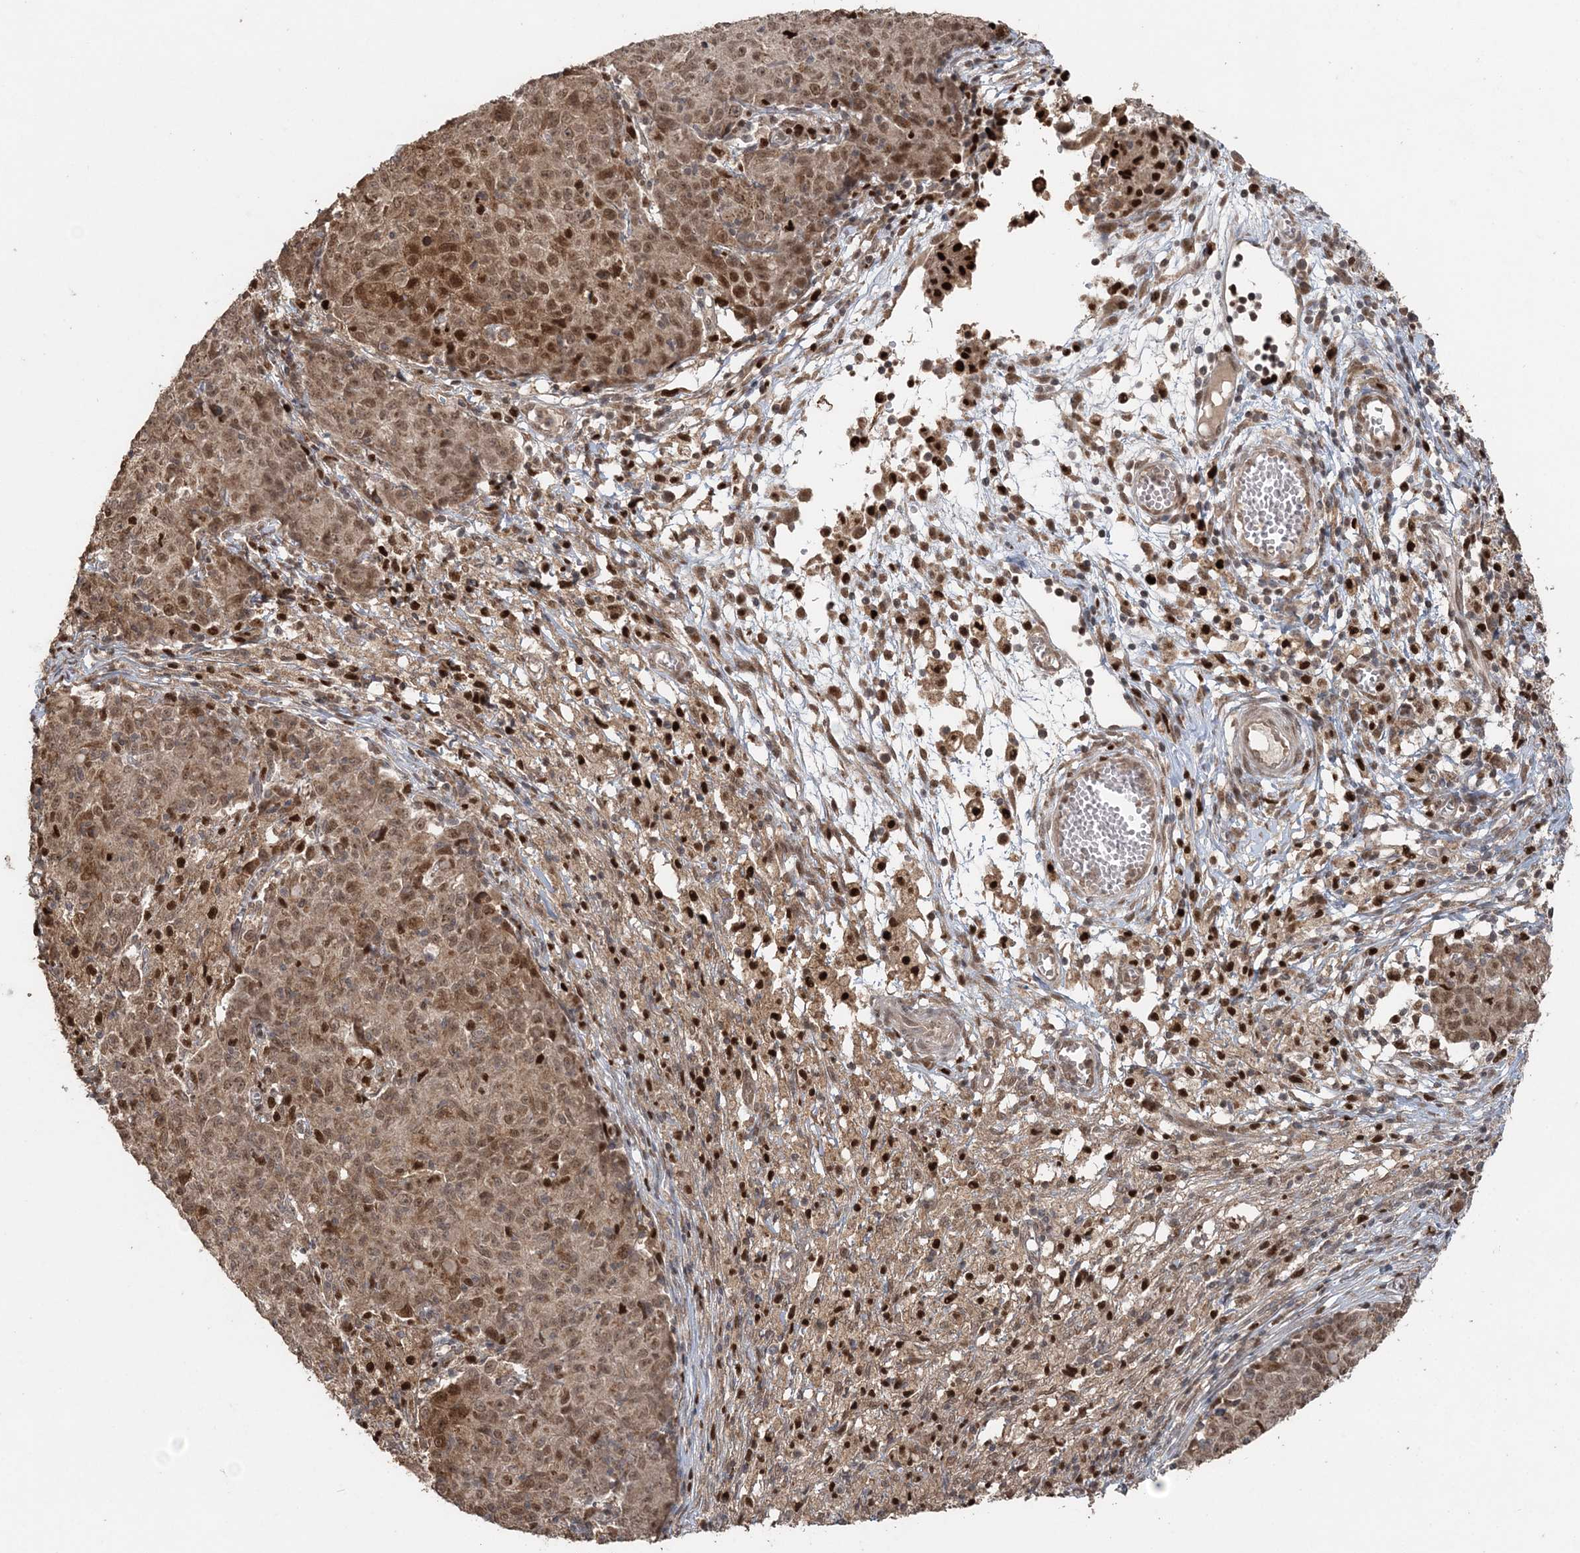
{"staining": {"intensity": "moderate", "quantity": ">75%", "location": "cytoplasmic/membranous,nuclear"}, "tissue": "ovarian cancer", "cell_type": "Tumor cells", "image_type": "cancer", "snomed": [{"axis": "morphology", "description": "Carcinoma, endometroid"}, {"axis": "topography", "description": "Ovary"}], "caption": "This image demonstrates immunohistochemistry (IHC) staining of human ovarian cancer (endometroid carcinoma), with medium moderate cytoplasmic/membranous and nuclear expression in about >75% of tumor cells.", "gene": "SLU7", "patient": {"sex": "female", "age": 42}}